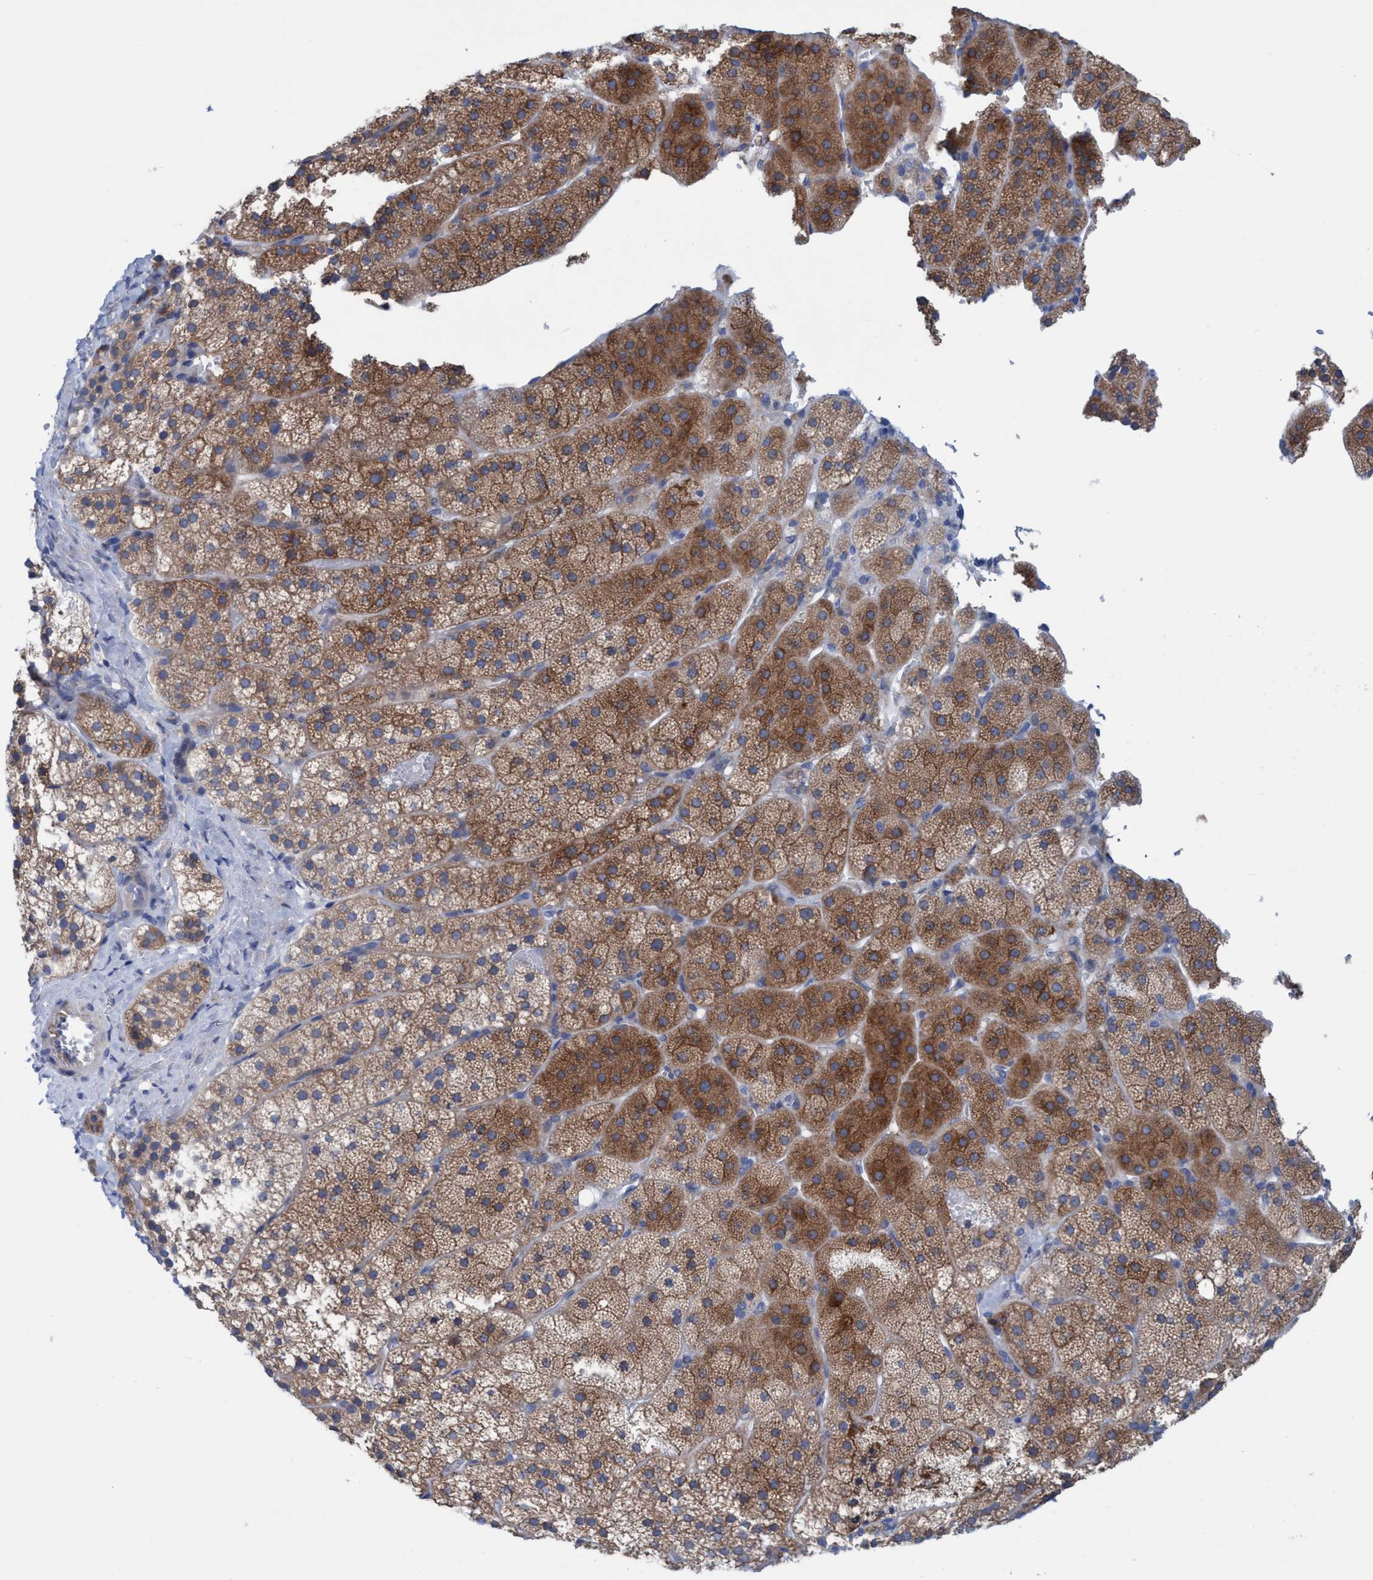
{"staining": {"intensity": "moderate", "quantity": ">75%", "location": "cytoplasmic/membranous"}, "tissue": "adrenal gland", "cell_type": "Glandular cells", "image_type": "normal", "snomed": [{"axis": "morphology", "description": "Normal tissue, NOS"}, {"axis": "topography", "description": "Adrenal gland"}], "caption": "Immunohistochemistry (DAB) staining of benign human adrenal gland demonstrates moderate cytoplasmic/membranous protein staining in approximately >75% of glandular cells. (DAB (3,3'-diaminobenzidine) IHC, brown staining for protein, blue staining for nuclei).", "gene": "RSAD1", "patient": {"sex": "female", "age": 44}}